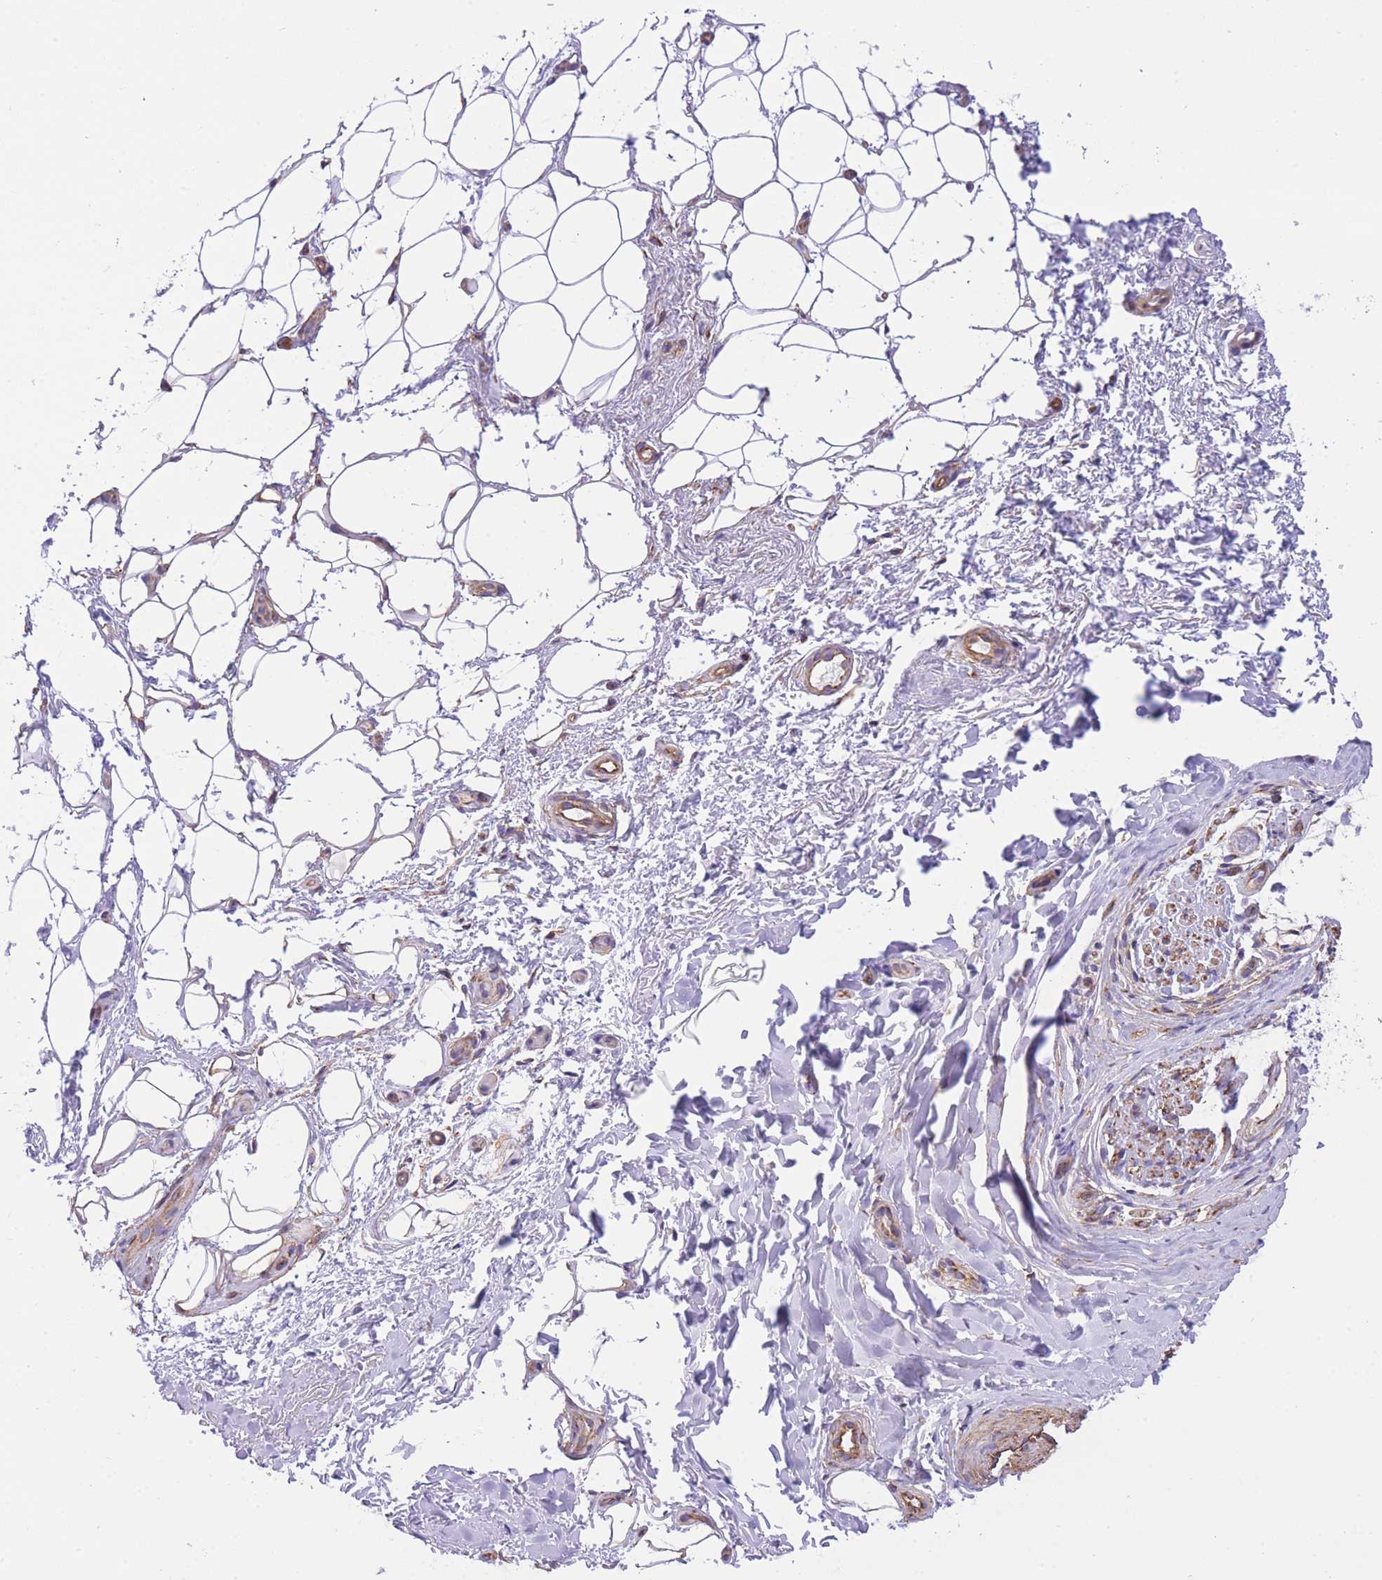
{"staining": {"intensity": "negative", "quantity": "none", "location": "none"}, "tissue": "adipose tissue", "cell_type": "Adipocytes", "image_type": "normal", "snomed": [{"axis": "morphology", "description": "Normal tissue, NOS"}, {"axis": "topography", "description": "Peripheral nerve tissue"}], "caption": "IHC image of unremarkable adipose tissue: adipose tissue stained with DAB shows no significant protein expression in adipocytes.", "gene": "RHOU", "patient": {"sex": "female", "age": 61}}